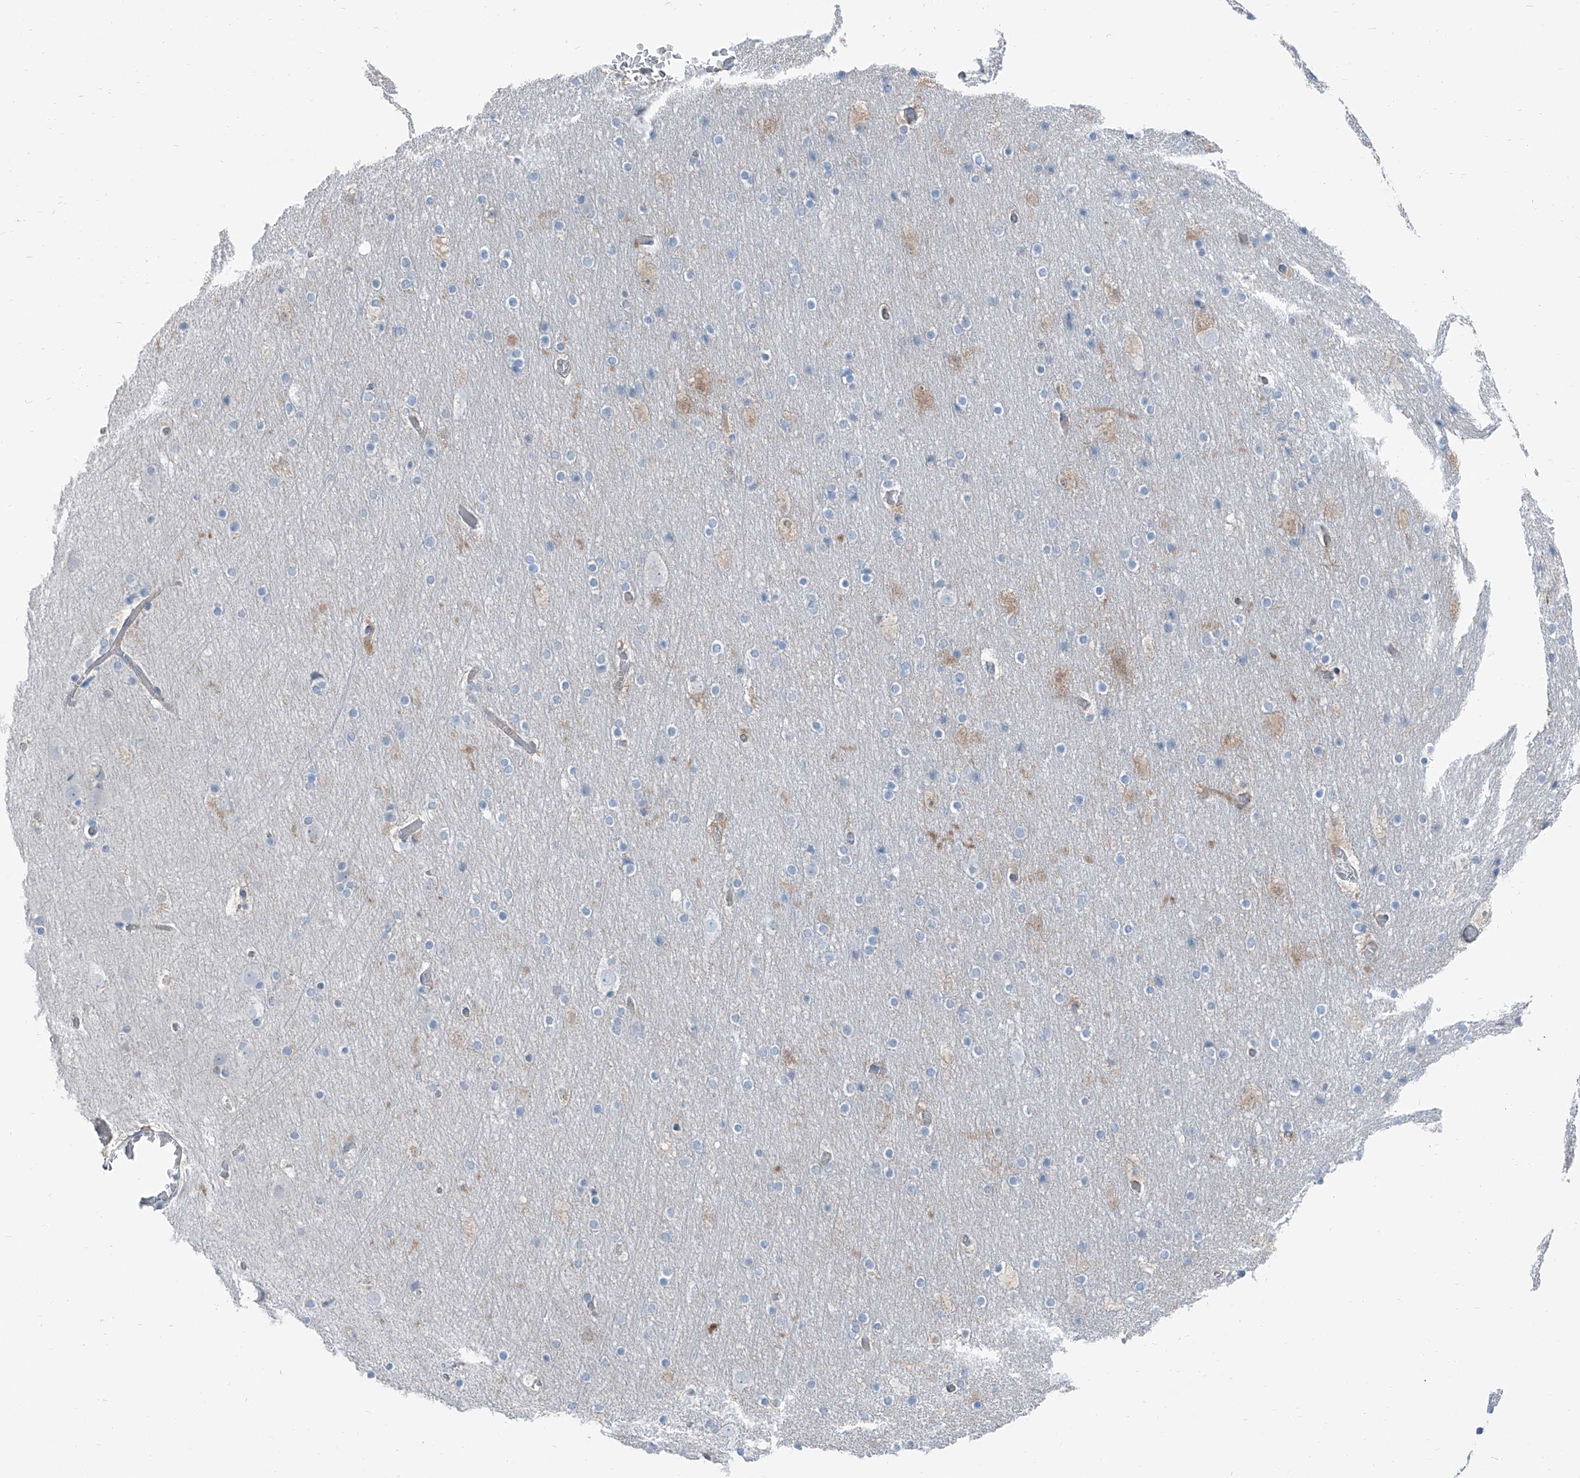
{"staining": {"intensity": "negative", "quantity": "none", "location": "none"}, "tissue": "cerebral cortex", "cell_type": "Endothelial cells", "image_type": "normal", "snomed": [{"axis": "morphology", "description": "Normal tissue, NOS"}, {"axis": "topography", "description": "Cerebral cortex"}], "caption": "This is an IHC histopathology image of unremarkable human cerebral cortex. There is no staining in endothelial cells.", "gene": "RGN", "patient": {"sex": "male", "age": 57}}